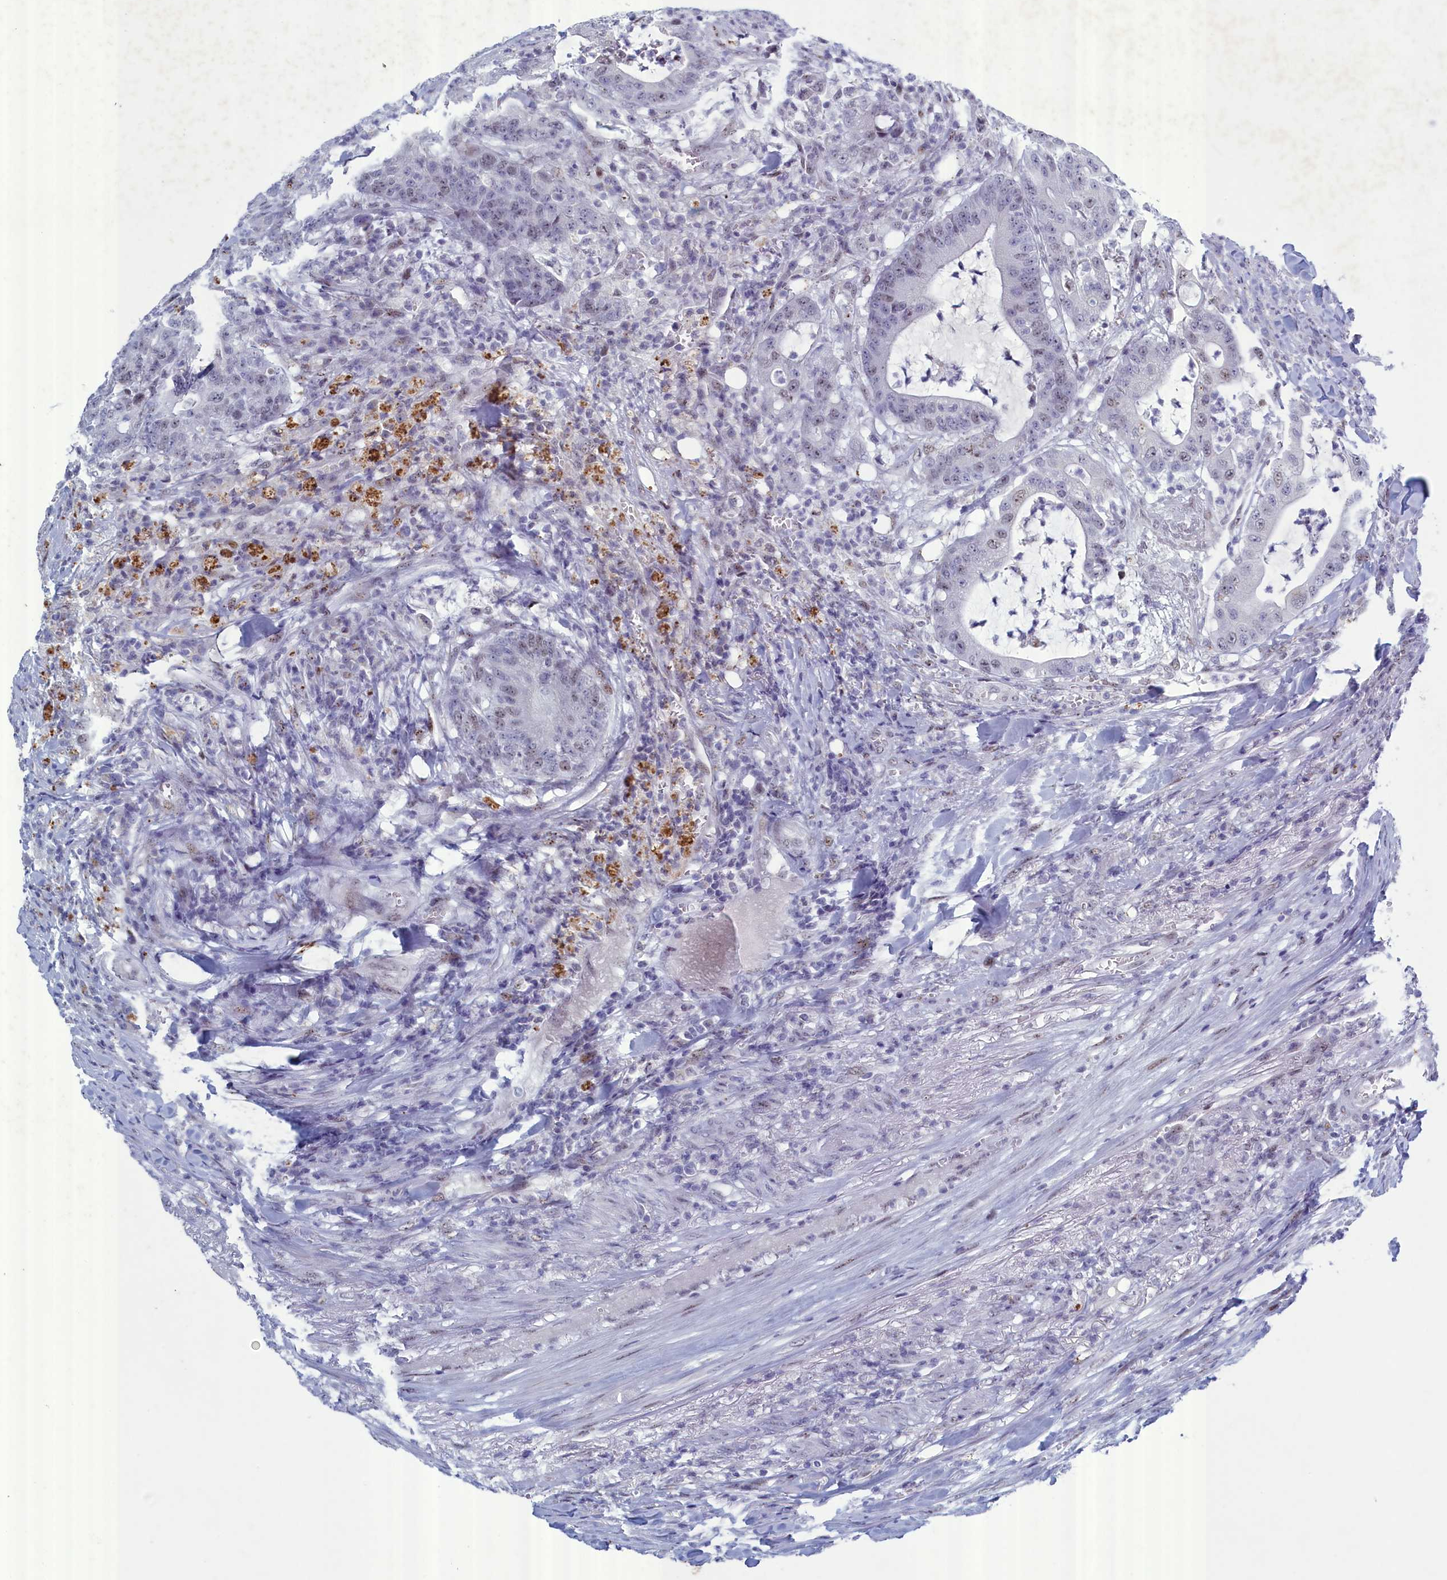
{"staining": {"intensity": "weak", "quantity": "<25%", "location": "nuclear"}, "tissue": "colorectal cancer", "cell_type": "Tumor cells", "image_type": "cancer", "snomed": [{"axis": "morphology", "description": "Adenocarcinoma, NOS"}, {"axis": "topography", "description": "Colon"}], "caption": "IHC of human colorectal cancer displays no expression in tumor cells. (DAB immunohistochemistry visualized using brightfield microscopy, high magnification).", "gene": "WDR76", "patient": {"sex": "female", "age": 84}}